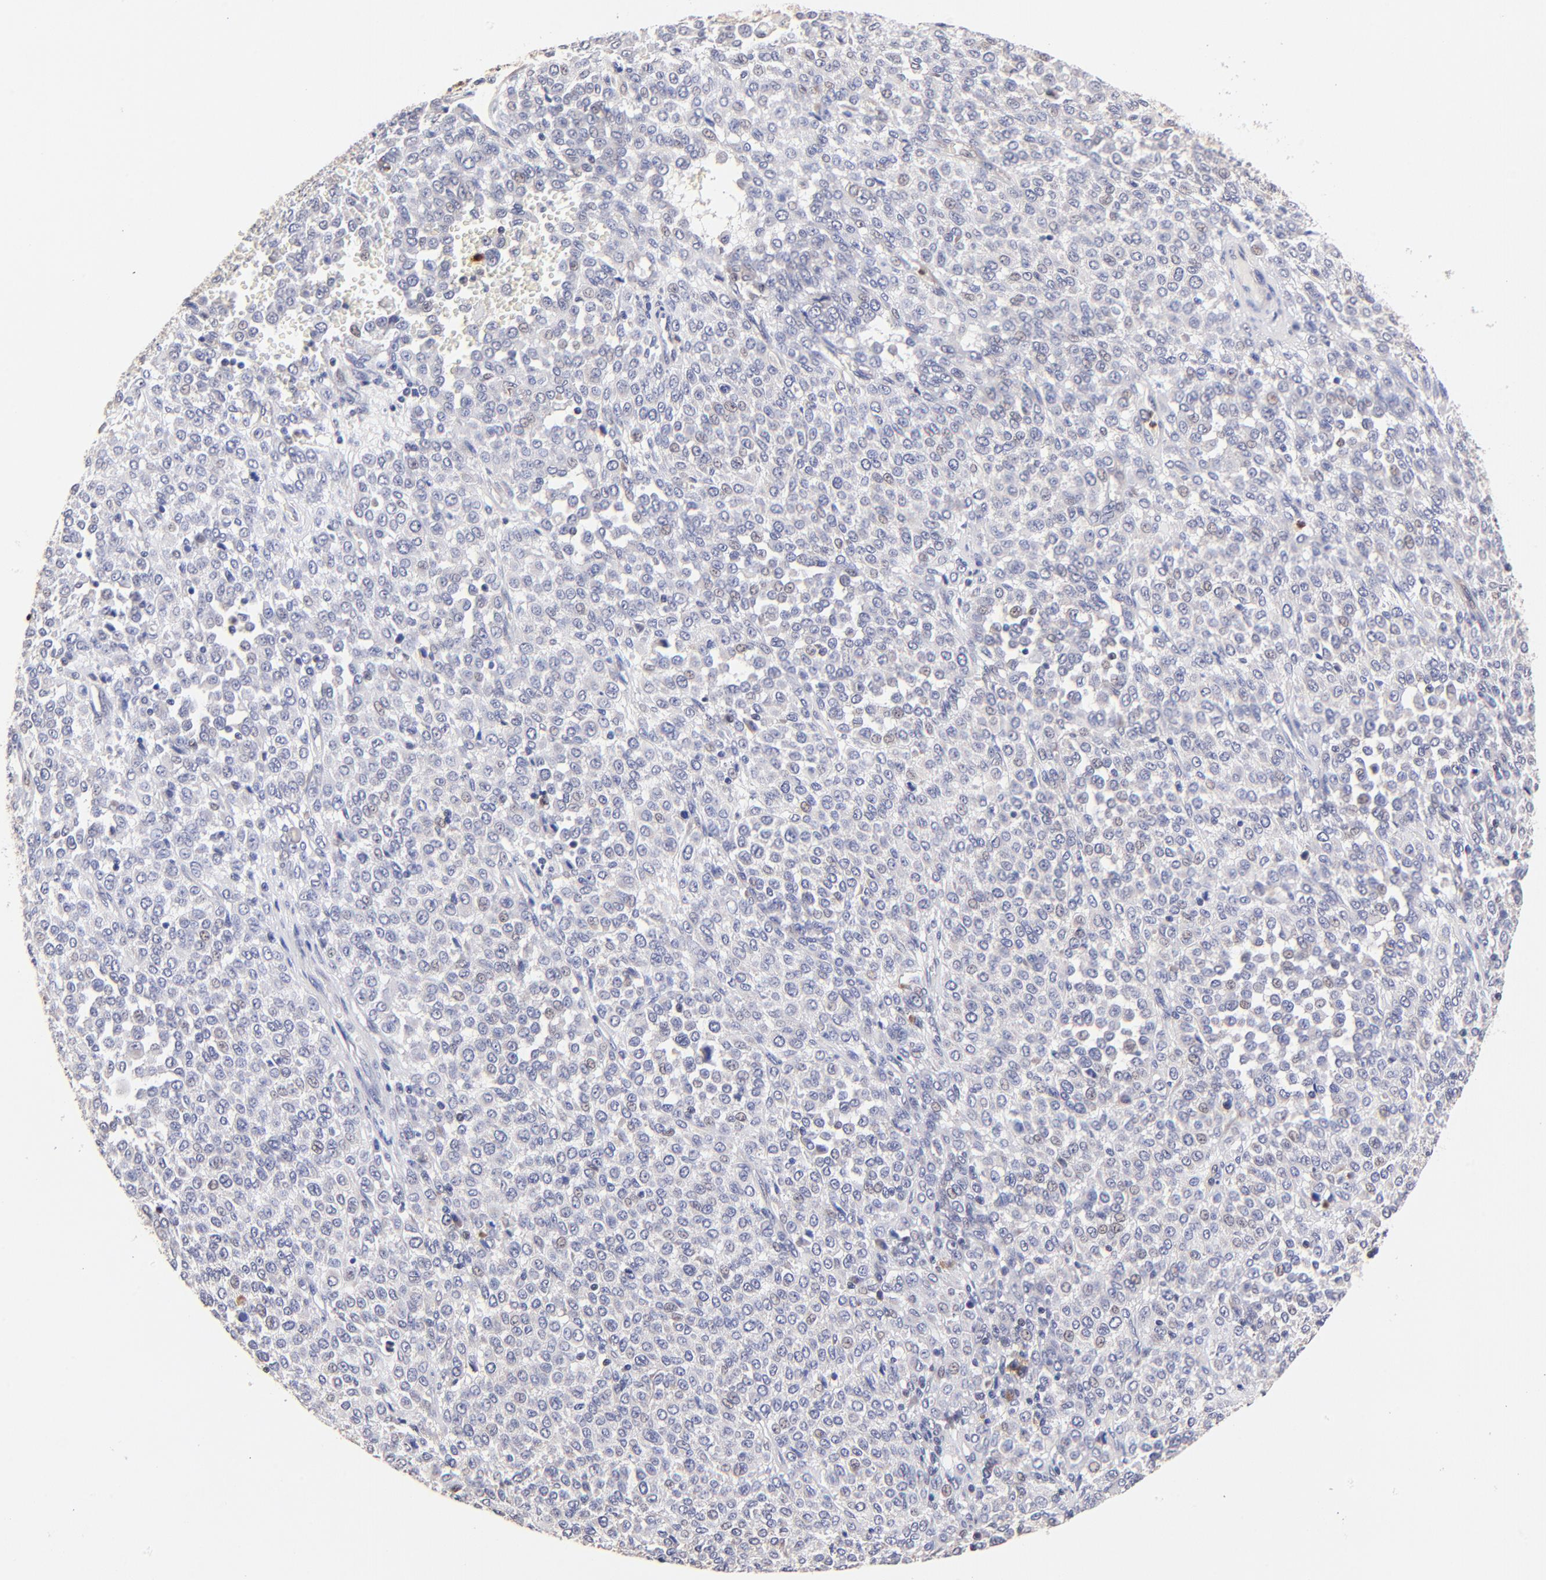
{"staining": {"intensity": "negative", "quantity": "none", "location": "none"}, "tissue": "melanoma", "cell_type": "Tumor cells", "image_type": "cancer", "snomed": [{"axis": "morphology", "description": "Malignant melanoma, Metastatic site"}, {"axis": "topography", "description": "Pancreas"}], "caption": "DAB (3,3'-diaminobenzidine) immunohistochemical staining of melanoma reveals no significant expression in tumor cells. Nuclei are stained in blue.", "gene": "BBOF1", "patient": {"sex": "female", "age": 30}}